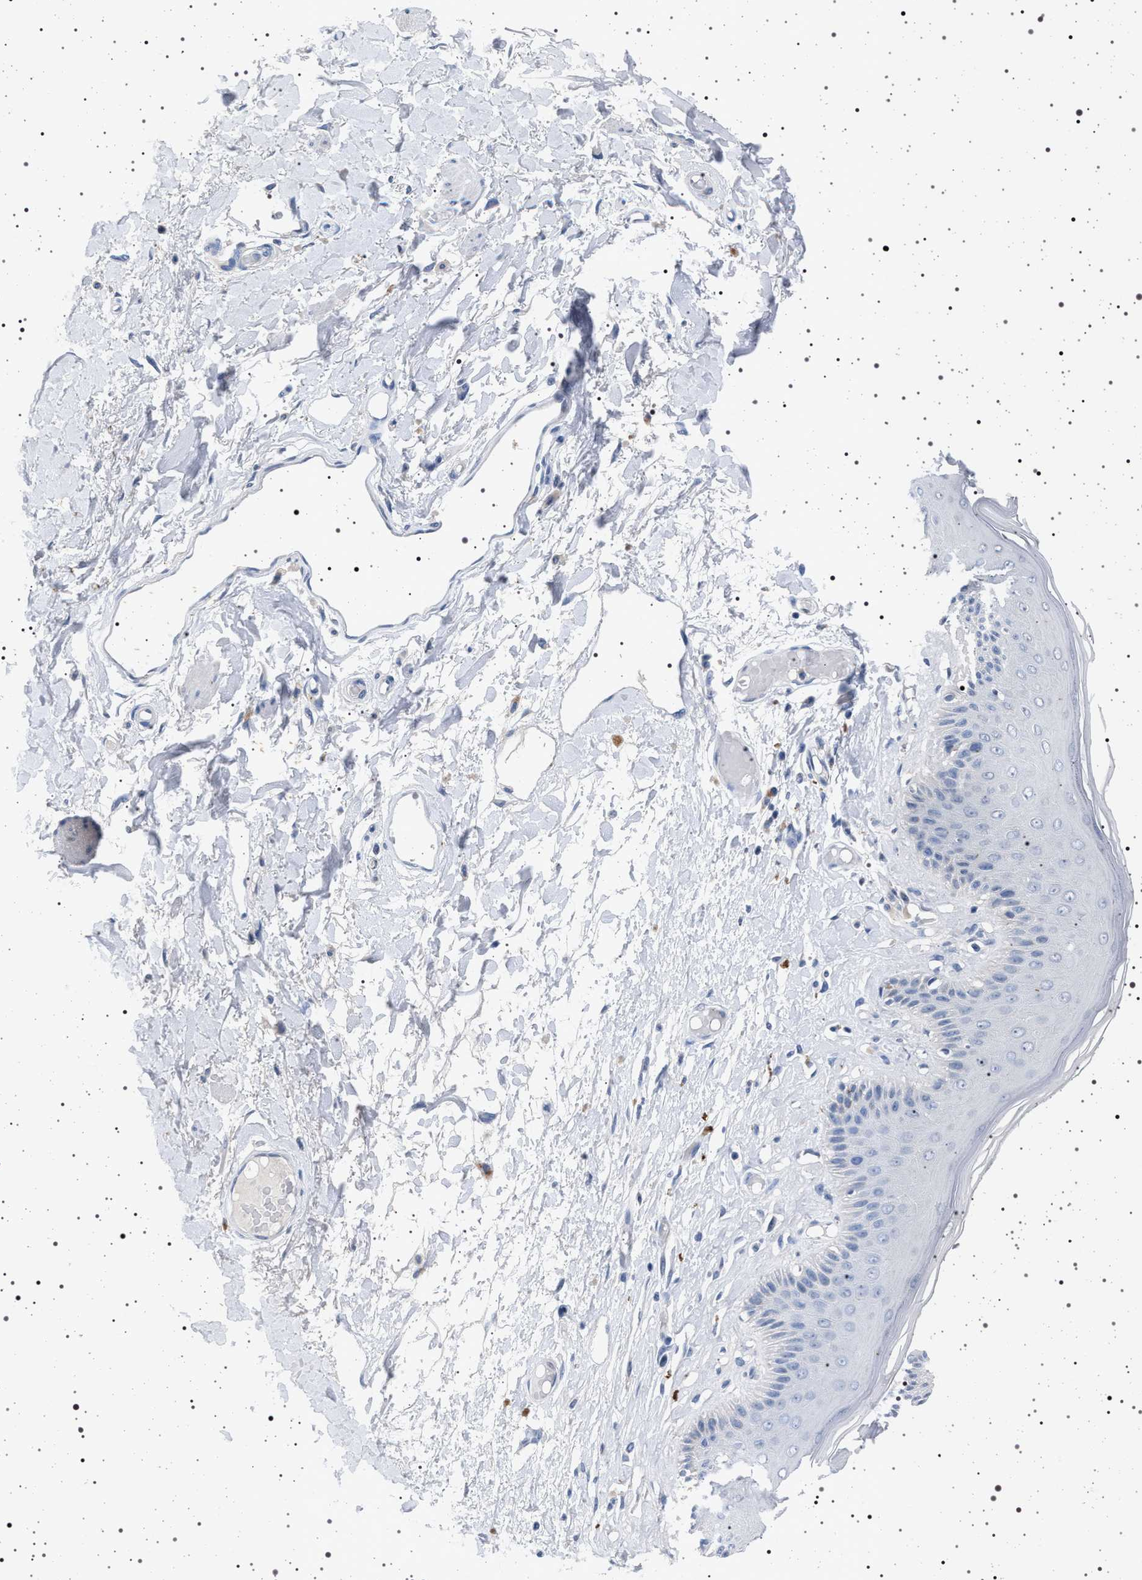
{"staining": {"intensity": "negative", "quantity": "none", "location": "none"}, "tissue": "skin", "cell_type": "Epidermal cells", "image_type": "normal", "snomed": [{"axis": "morphology", "description": "Normal tissue, NOS"}, {"axis": "topography", "description": "Vulva"}], "caption": "Skin stained for a protein using immunohistochemistry (IHC) shows no positivity epidermal cells.", "gene": "NAT9", "patient": {"sex": "female", "age": 73}}